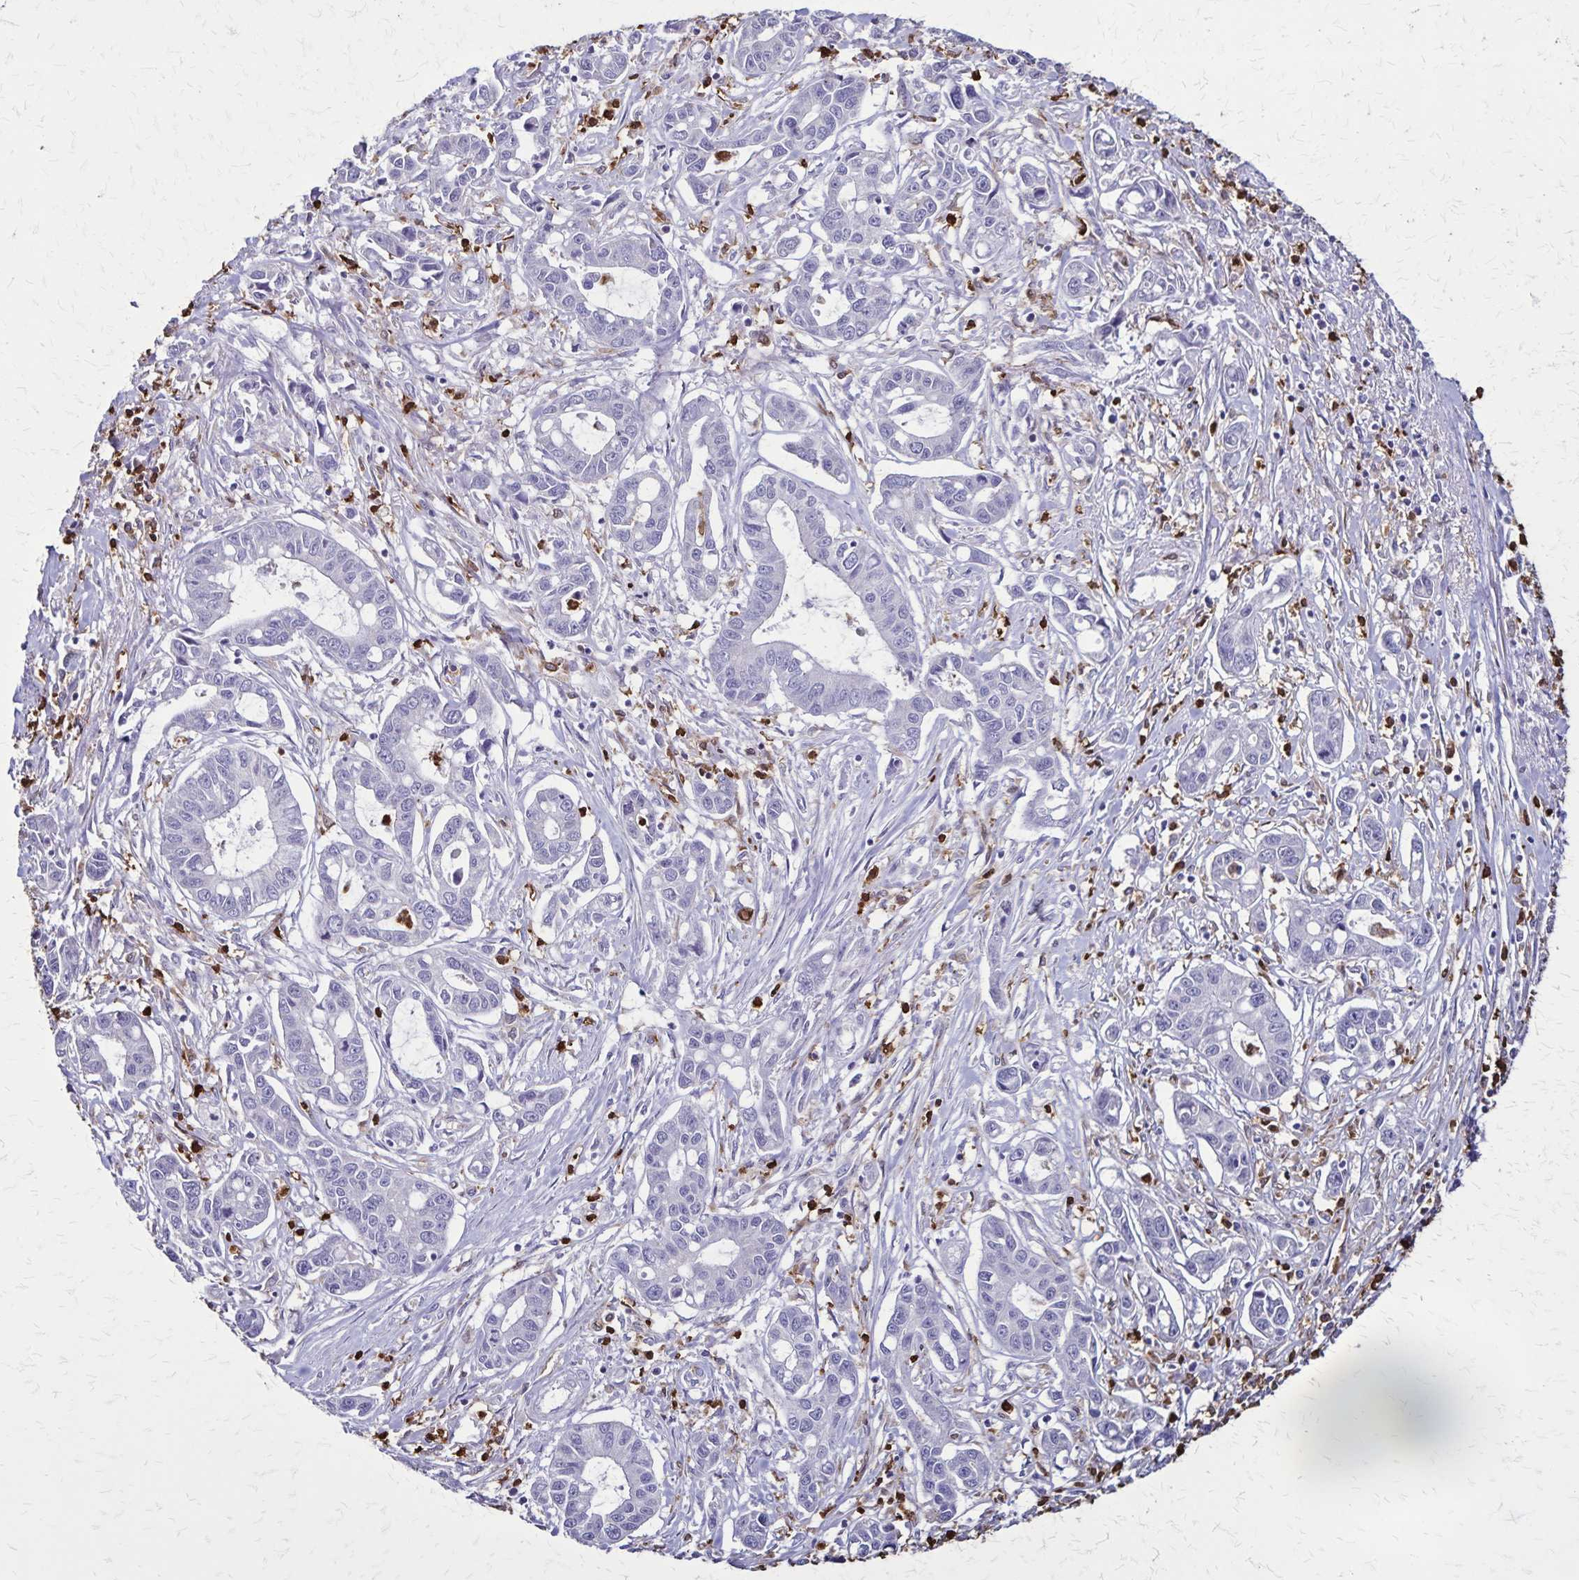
{"staining": {"intensity": "negative", "quantity": "none", "location": "none"}, "tissue": "liver cancer", "cell_type": "Tumor cells", "image_type": "cancer", "snomed": [{"axis": "morphology", "description": "Cholangiocarcinoma"}, {"axis": "topography", "description": "Liver"}], "caption": "This histopathology image is of cholangiocarcinoma (liver) stained with immunohistochemistry to label a protein in brown with the nuclei are counter-stained blue. There is no expression in tumor cells.", "gene": "ULBP3", "patient": {"sex": "male", "age": 58}}